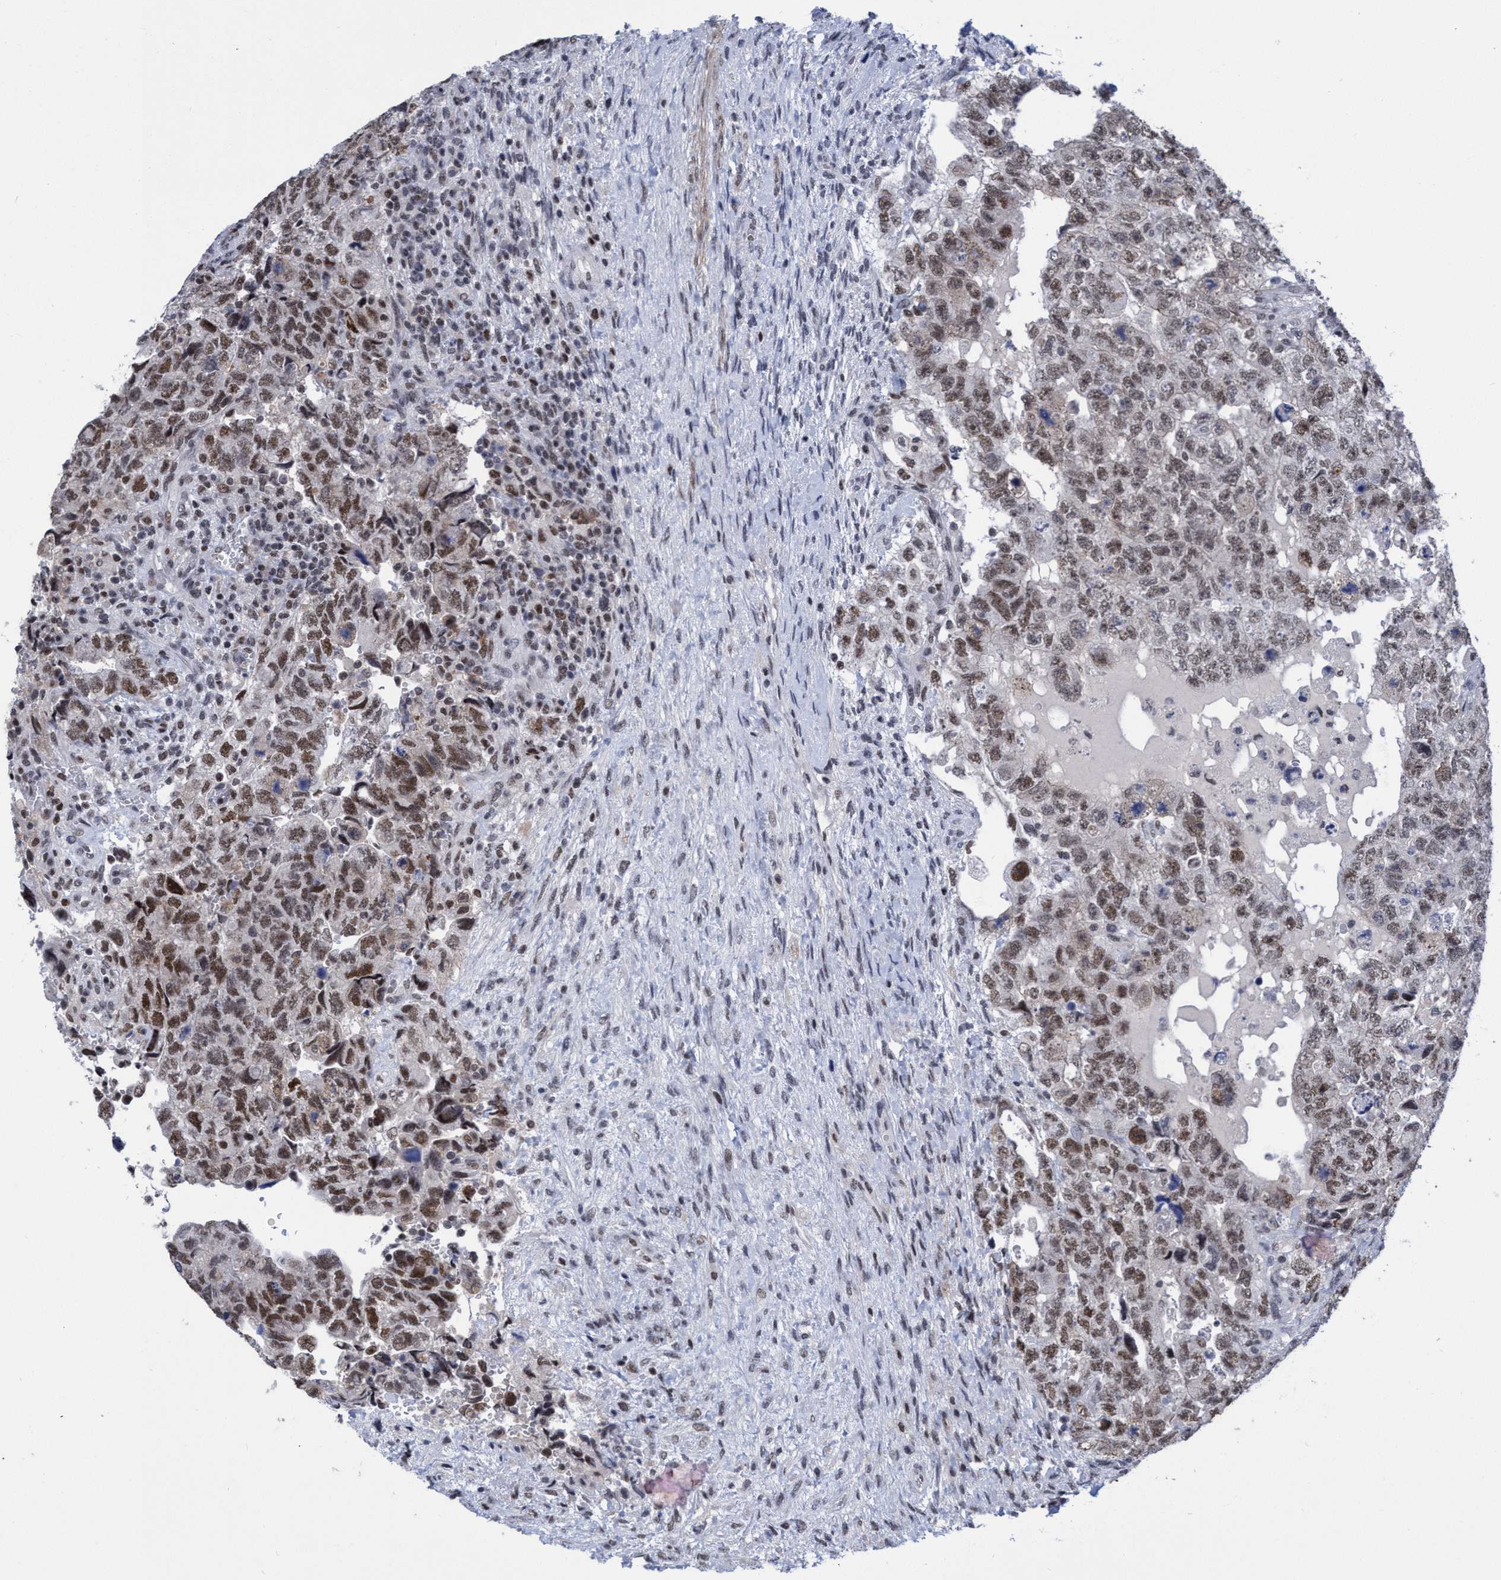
{"staining": {"intensity": "moderate", "quantity": "25%-75%", "location": "nuclear"}, "tissue": "testis cancer", "cell_type": "Tumor cells", "image_type": "cancer", "snomed": [{"axis": "morphology", "description": "Carcinoma, Embryonal, NOS"}, {"axis": "topography", "description": "Testis"}], "caption": "Protein staining by immunohistochemistry shows moderate nuclear expression in approximately 25%-75% of tumor cells in testis embryonal carcinoma.", "gene": "C9orf78", "patient": {"sex": "male", "age": 36}}